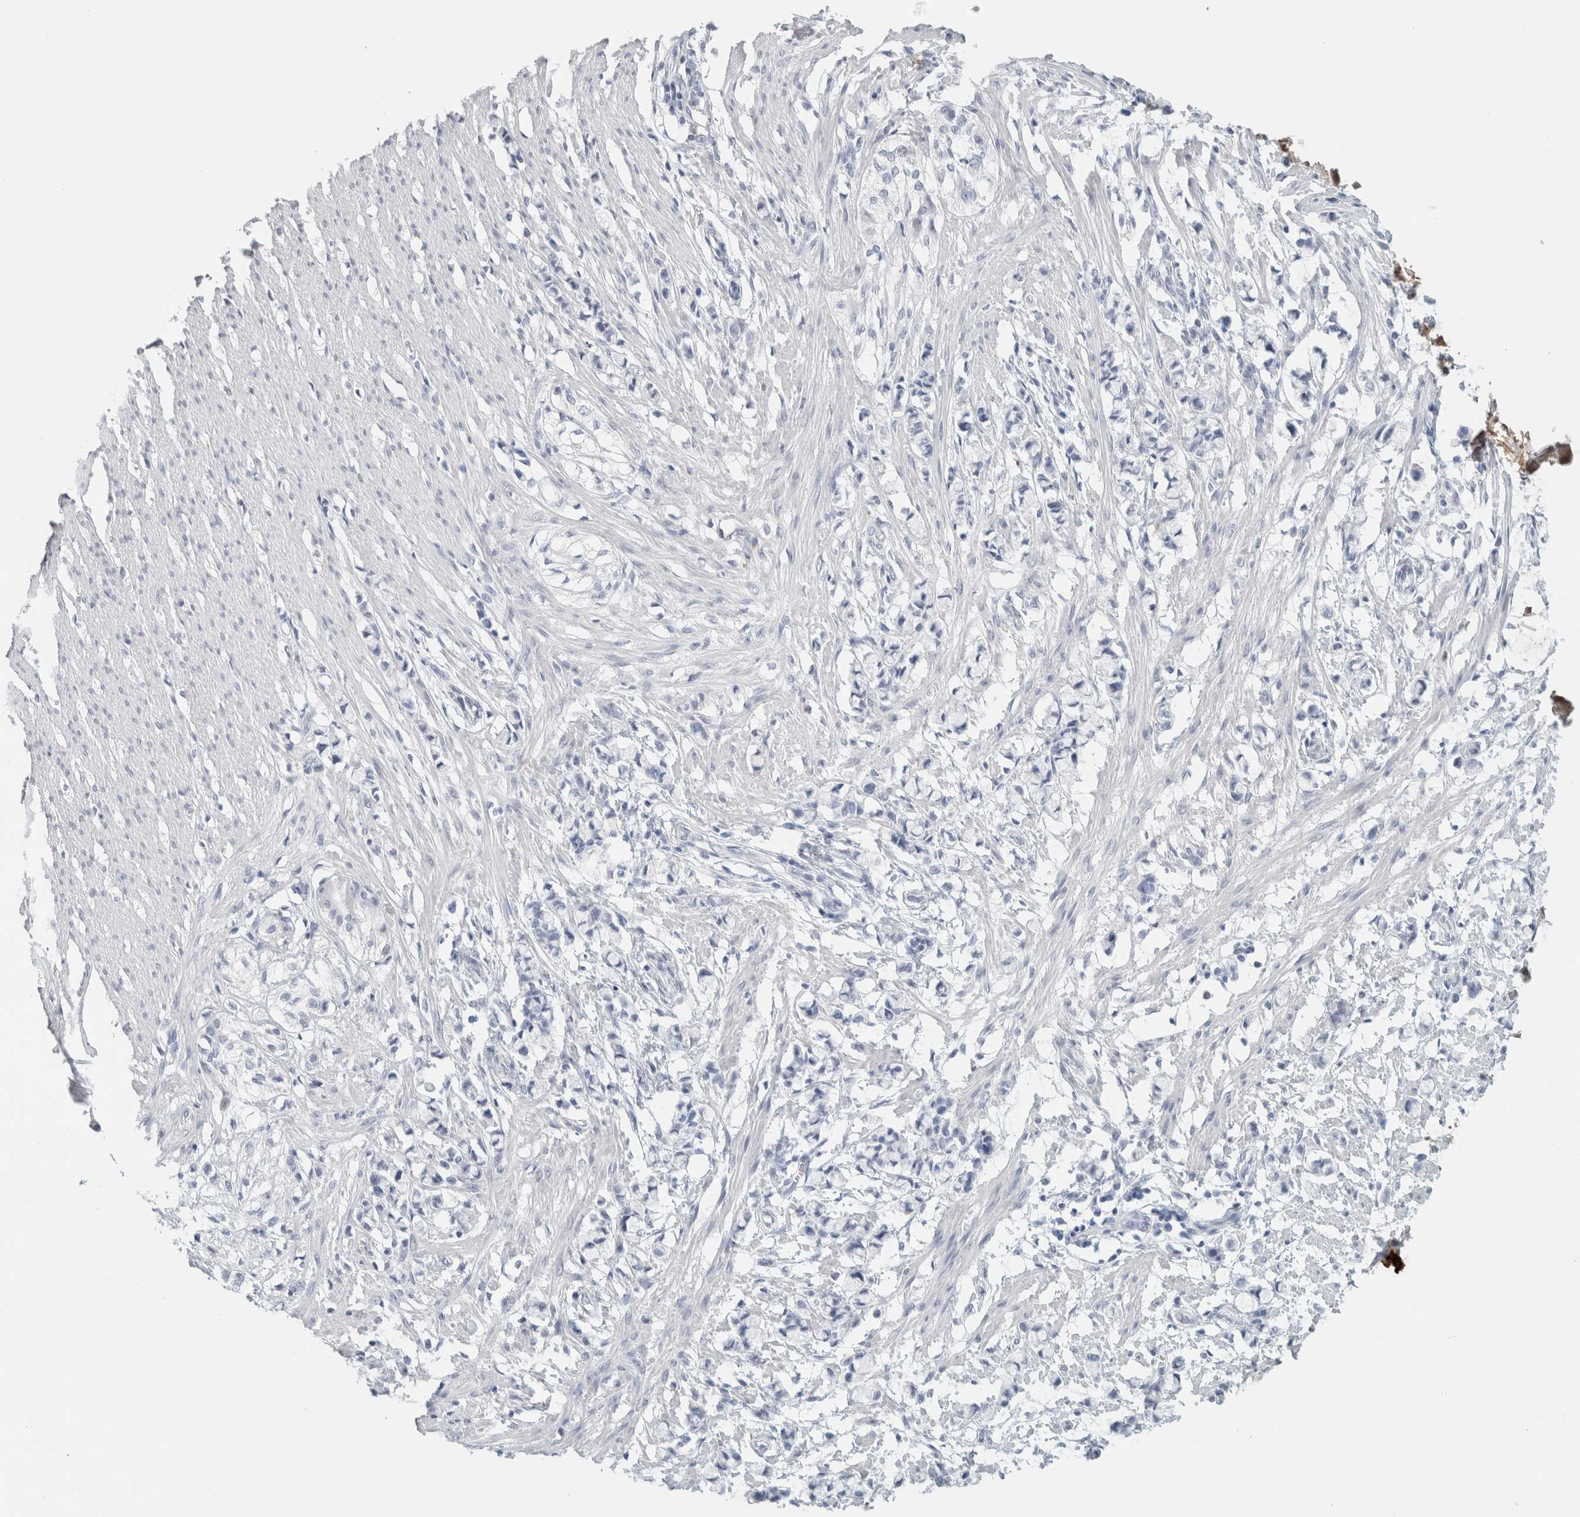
{"staining": {"intensity": "negative", "quantity": "none", "location": "none"}, "tissue": "smooth muscle", "cell_type": "Smooth muscle cells", "image_type": "normal", "snomed": [{"axis": "morphology", "description": "Normal tissue, NOS"}, {"axis": "morphology", "description": "Adenocarcinoma, NOS"}, {"axis": "topography", "description": "Smooth muscle"}, {"axis": "topography", "description": "Colon"}], "caption": "Immunohistochemistry histopathology image of unremarkable smooth muscle: human smooth muscle stained with DAB exhibits no significant protein positivity in smooth muscle cells.", "gene": "IL6", "patient": {"sex": "male", "age": 14}}